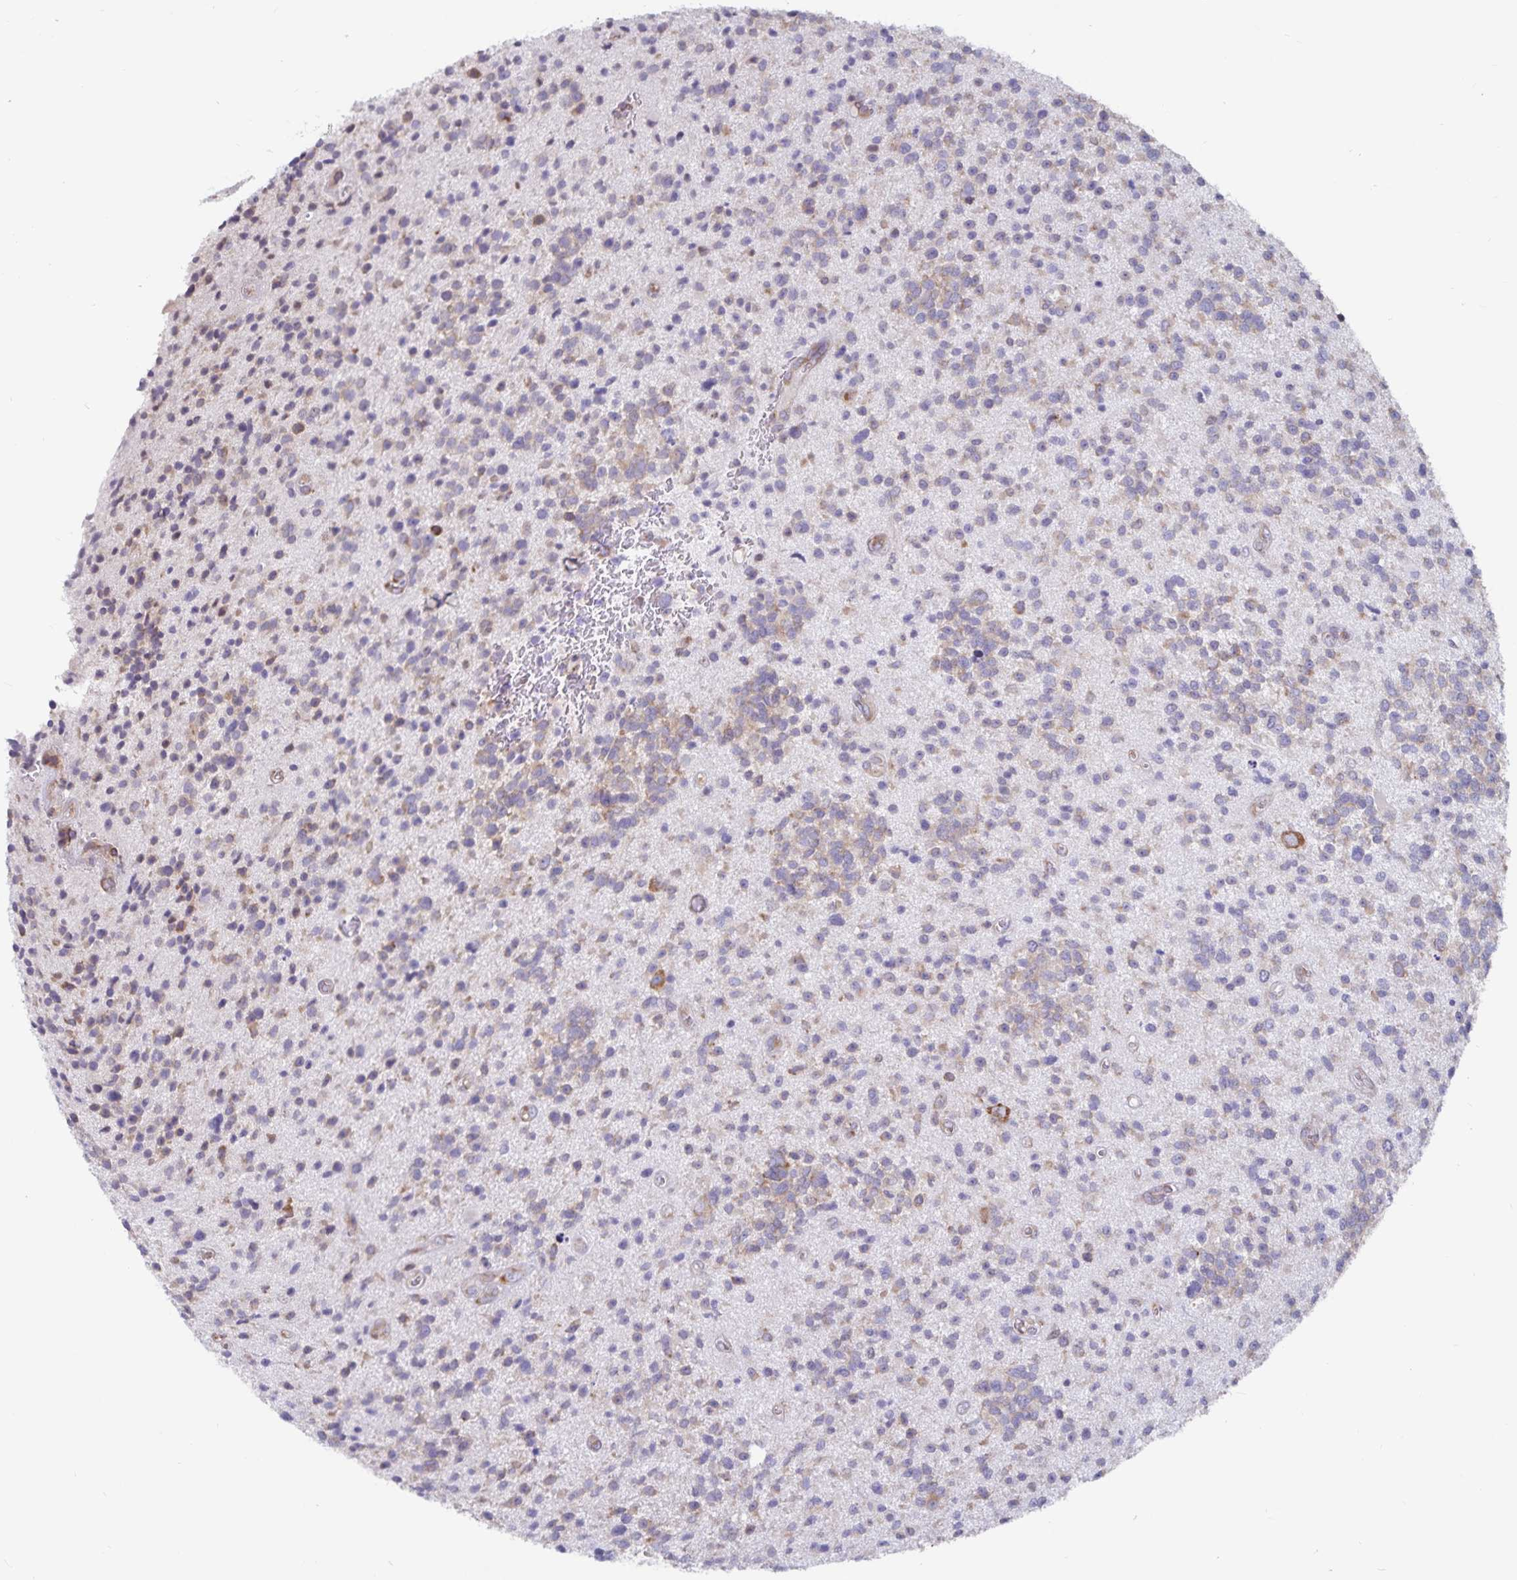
{"staining": {"intensity": "weak", "quantity": "25%-75%", "location": "cytoplasmic/membranous"}, "tissue": "glioma", "cell_type": "Tumor cells", "image_type": "cancer", "snomed": [{"axis": "morphology", "description": "Glioma, malignant, High grade"}, {"axis": "topography", "description": "Brain"}], "caption": "This image displays malignant high-grade glioma stained with immunohistochemistry (IHC) to label a protein in brown. The cytoplasmic/membranous of tumor cells show weak positivity for the protein. Nuclei are counter-stained blue.", "gene": "FAM120A", "patient": {"sex": "male", "age": 29}}